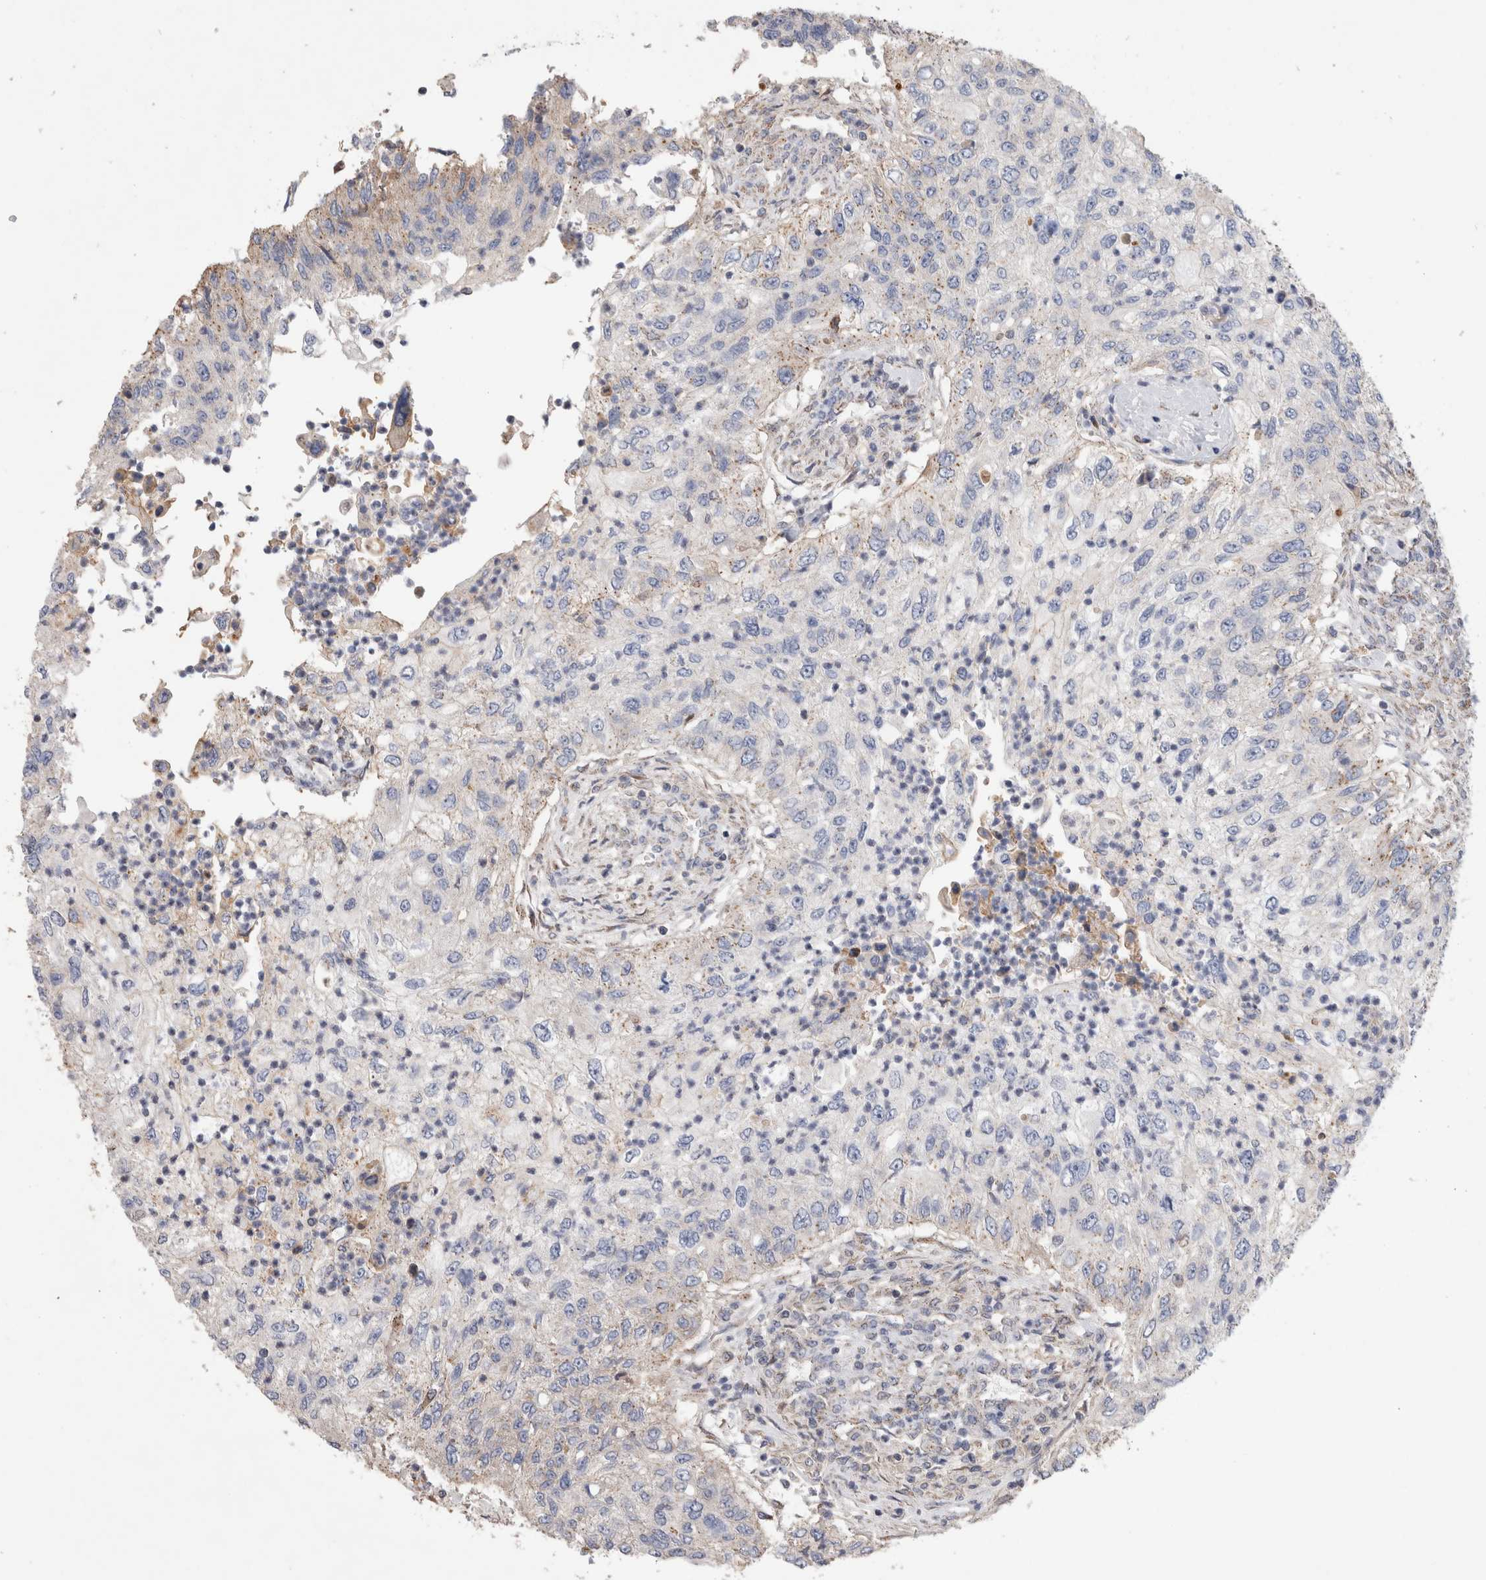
{"staining": {"intensity": "negative", "quantity": "none", "location": "none"}, "tissue": "urothelial cancer", "cell_type": "Tumor cells", "image_type": "cancer", "snomed": [{"axis": "morphology", "description": "Urothelial carcinoma, High grade"}, {"axis": "topography", "description": "Urinary bladder"}], "caption": "High power microscopy histopathology image of an immunohistochemistry photomicrograph of high-grade urothelial carcinoma, revealing no significant staining in tumor cells.", "gene": "IARS2", "patient": {"sex": "female", "age": 60}}